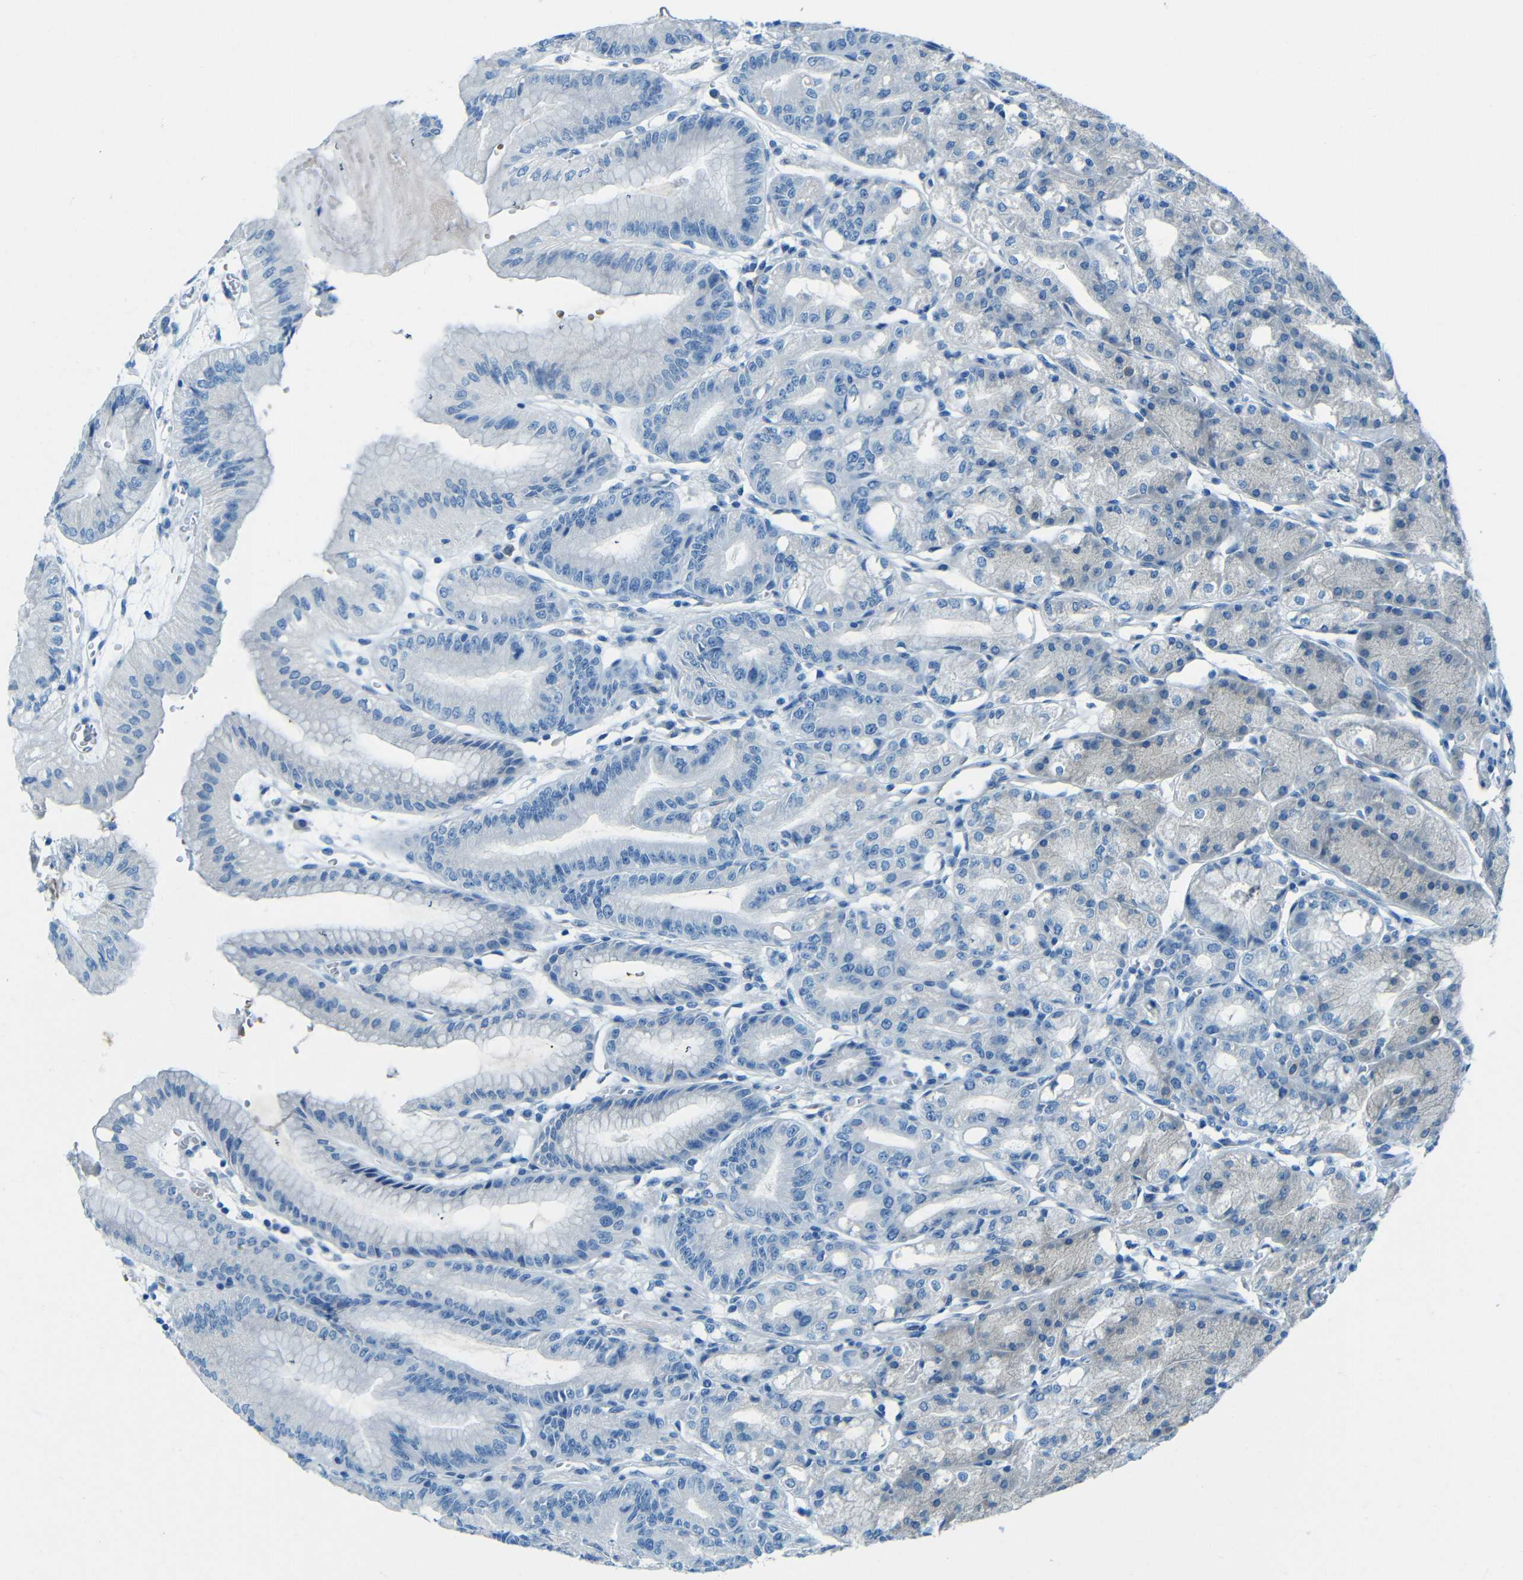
{"staining": {"intensity": "weak", "quantity": "<25%", "location": "cytoplasmic/membranous"}, "tissue": "stomach", "cell_type": "Glandular cells", "image_type": "normal", "snomed": [{"axis": "morphology", "description": "Normal tissue, NOS"}, {"axis": "topography", "description": "Stomach, lower"}], "caption": "Unremarkable stomach was stained to show a protein in brown. There is no significant positivity in glandular cells. (DAB immunohistochemistry with hematoxylin counter stain).", "gene": "MAP2", "patient": {"sex": "male", "age": 71}}